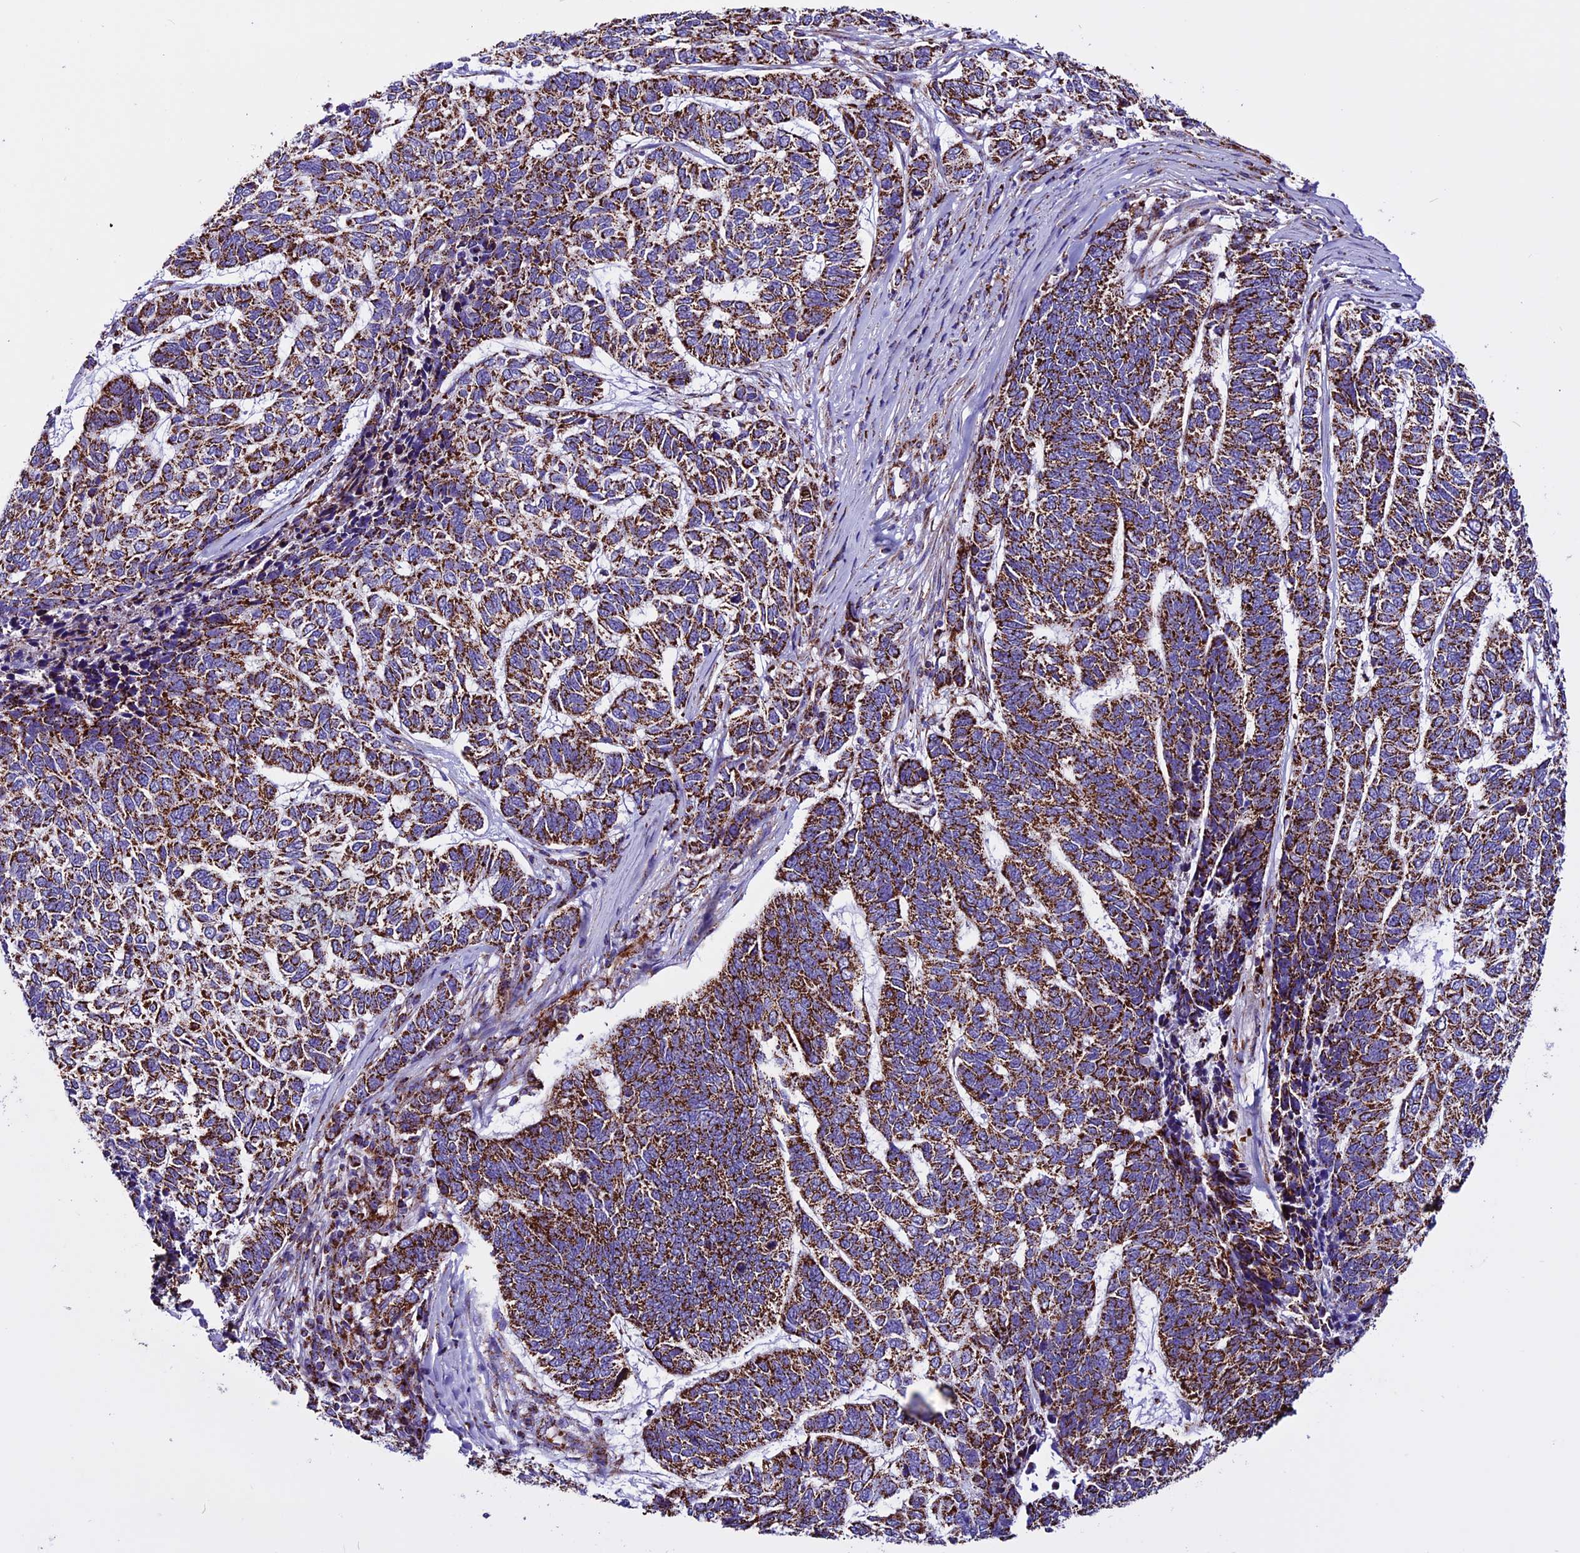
{"staining": {"intensity": "strong", "quantity": ">75%", "location": "cytoplasmic/membranous"}, "tissue": "skin cancer", "cell_type": "Tumor cells", "image_type": "cancer", "snomed": [{"axis": "morphology", "description": "Basal cell carcinoma"}, {"axis": "topography", "description": "Skin"}], "caption": "Protein analysis of skin cancer tissue displays strong cytoplasmic/membranous expression in about >75% of tumor cells.", "gene": "CX3CL1", "patient": {"sex": "female", "age": 65}}